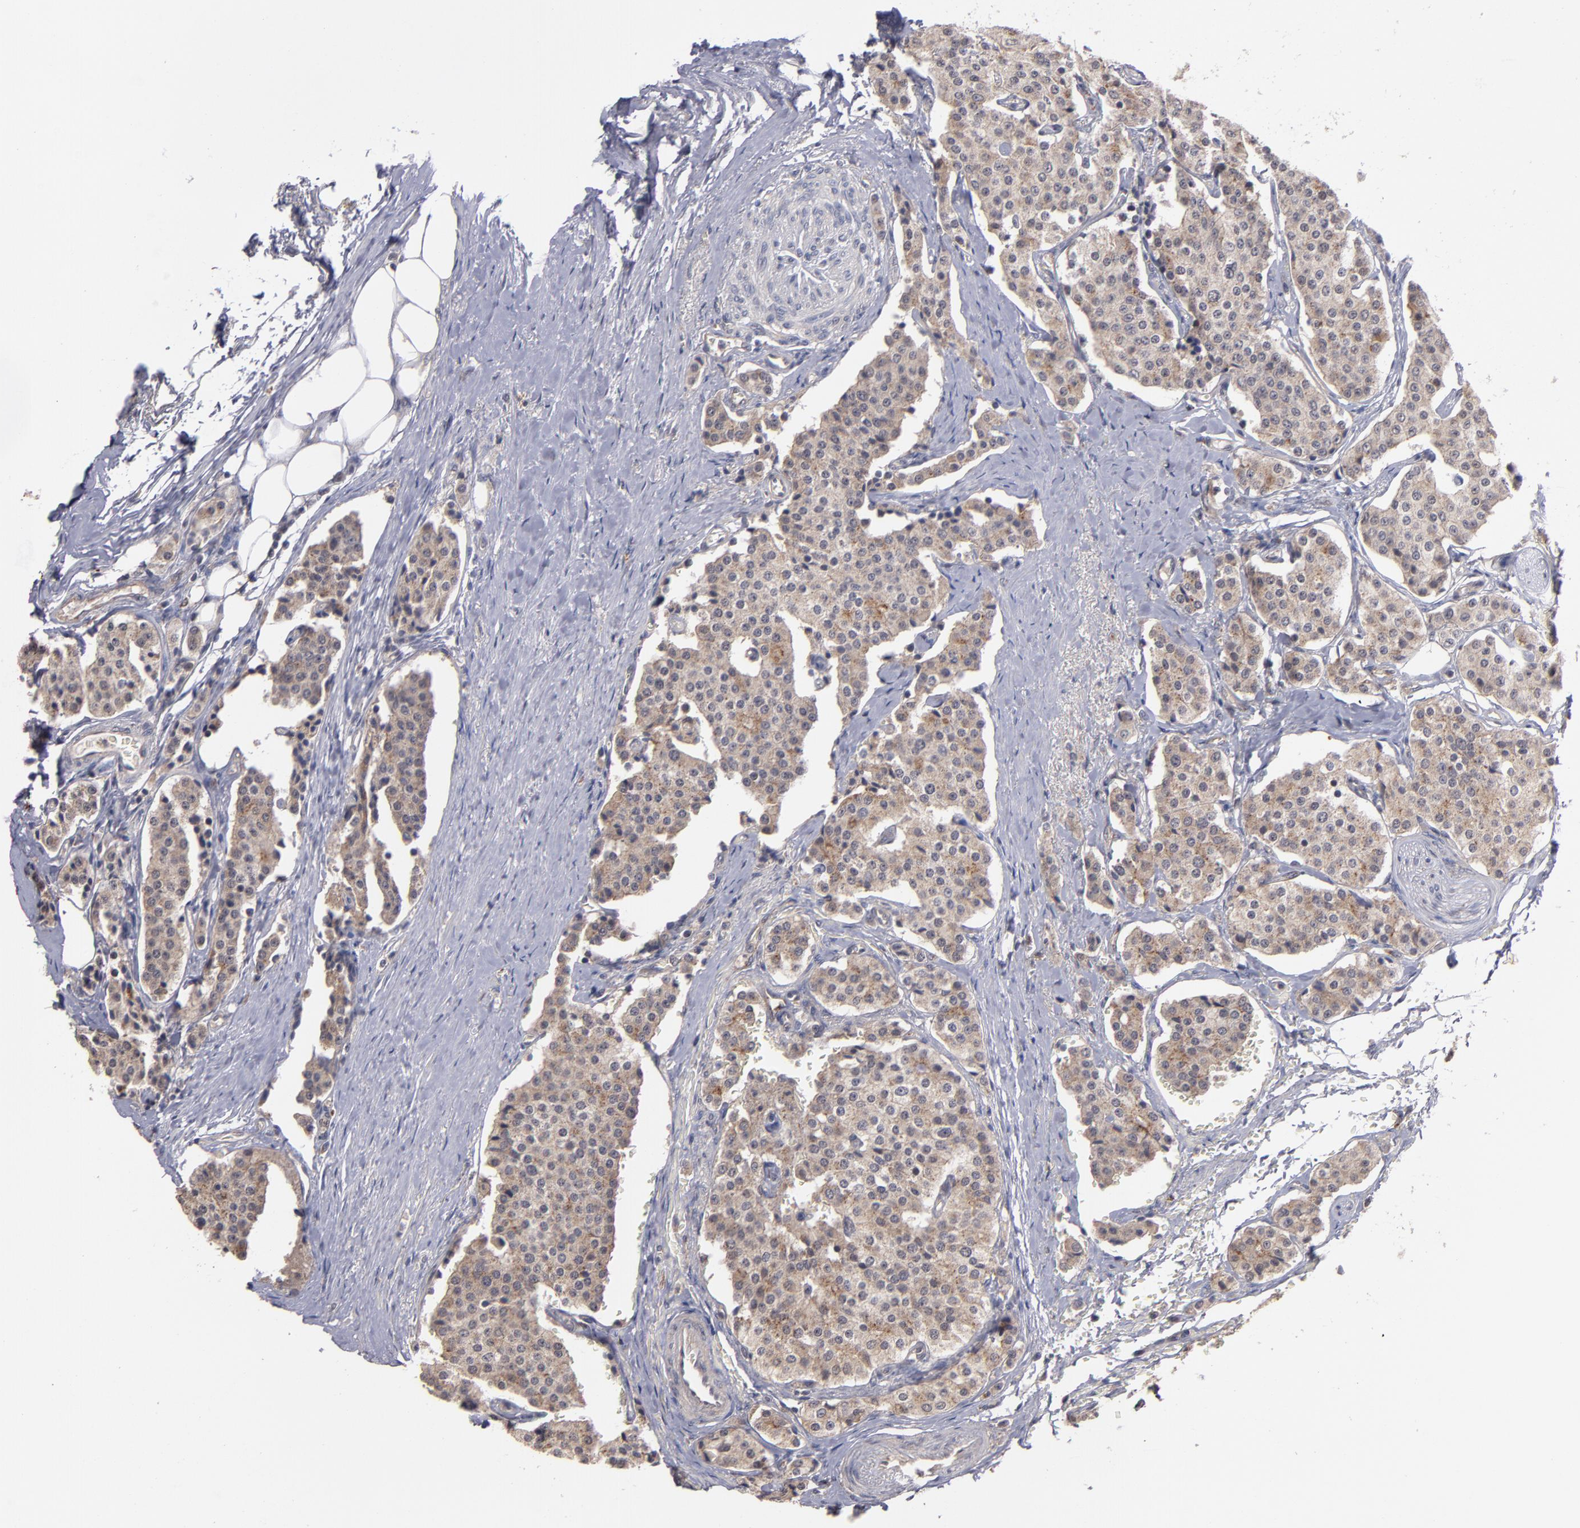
{"staining": {"intensity": "weak", "quantity": ">75%", "location": "cytoplasmic/membranous"}, "tissue": "carcinoid", "cell_type": "Tumor cells", "image_type": "cancer", "snomed": [{"axis": "morphology", "description": "Carcinoid, malignant, NOS"}, {"axis": "topography", "description": "Colon"}], "caption": "About >75% of tumor cells in human carcinoid exhibit weak cytoplasmic/membranous protein expression as visualized by brown immunohistochemical staining.", "gene": "CTSO", "patient": {"sex": "female", "age": 61}}